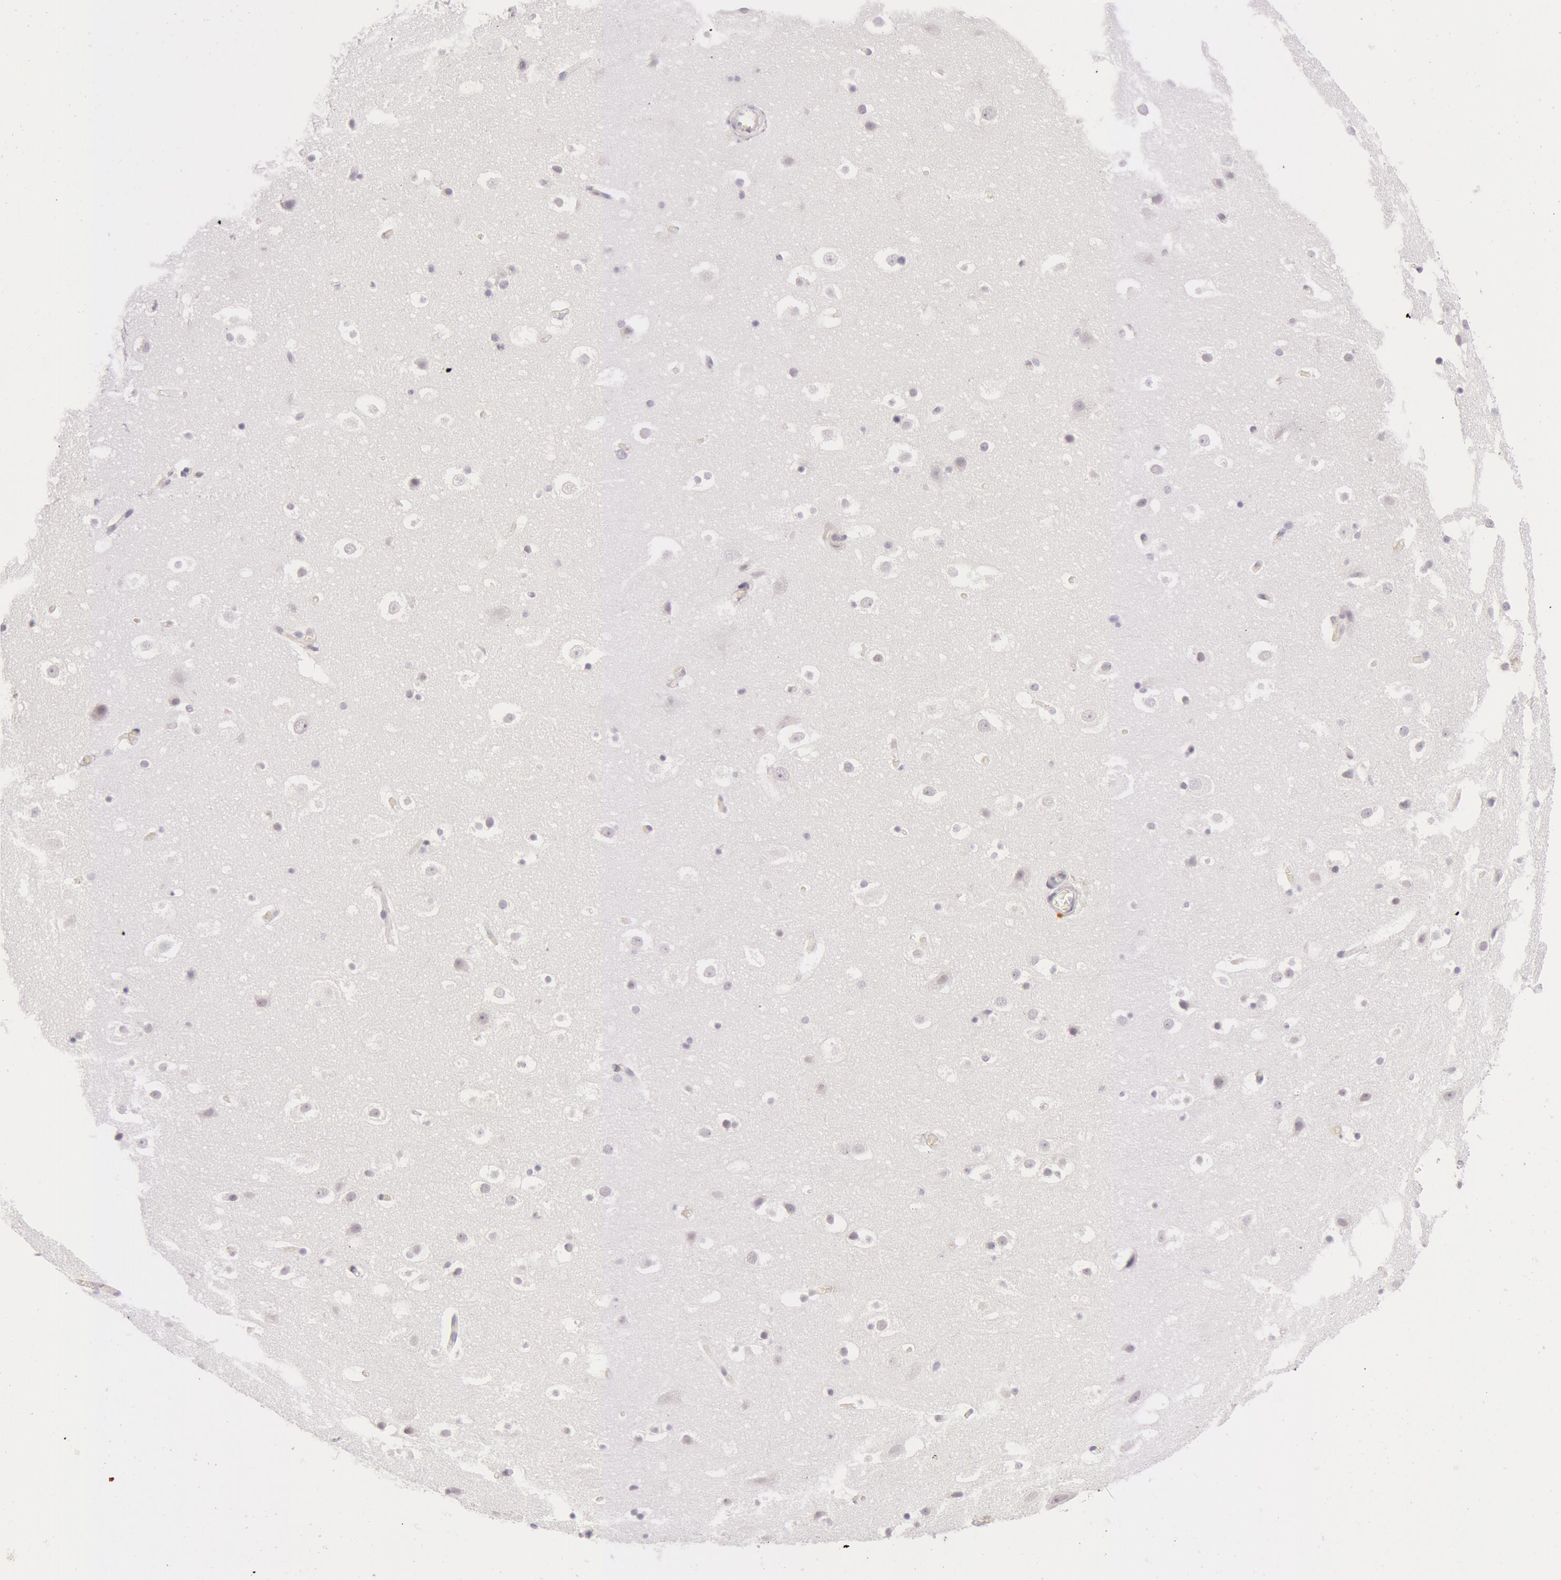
{"staining": {"intensity": "negative", "quantity": "none", "location": "none"}, "tissue": "hippocampus", "cell_type": "Glial cells", "image_type": "normal", "snomed": [{"axis": "morphology", "description": "Normal tissue, NOS"}, {"axis": "topography", "description": "Hippocampus"}], "caption": "Image shows no significant protein positivity in glial cells of benign hippocampus.", "gene": "RBMY1A1", "patient": {"sex": "male", "age": 45}}